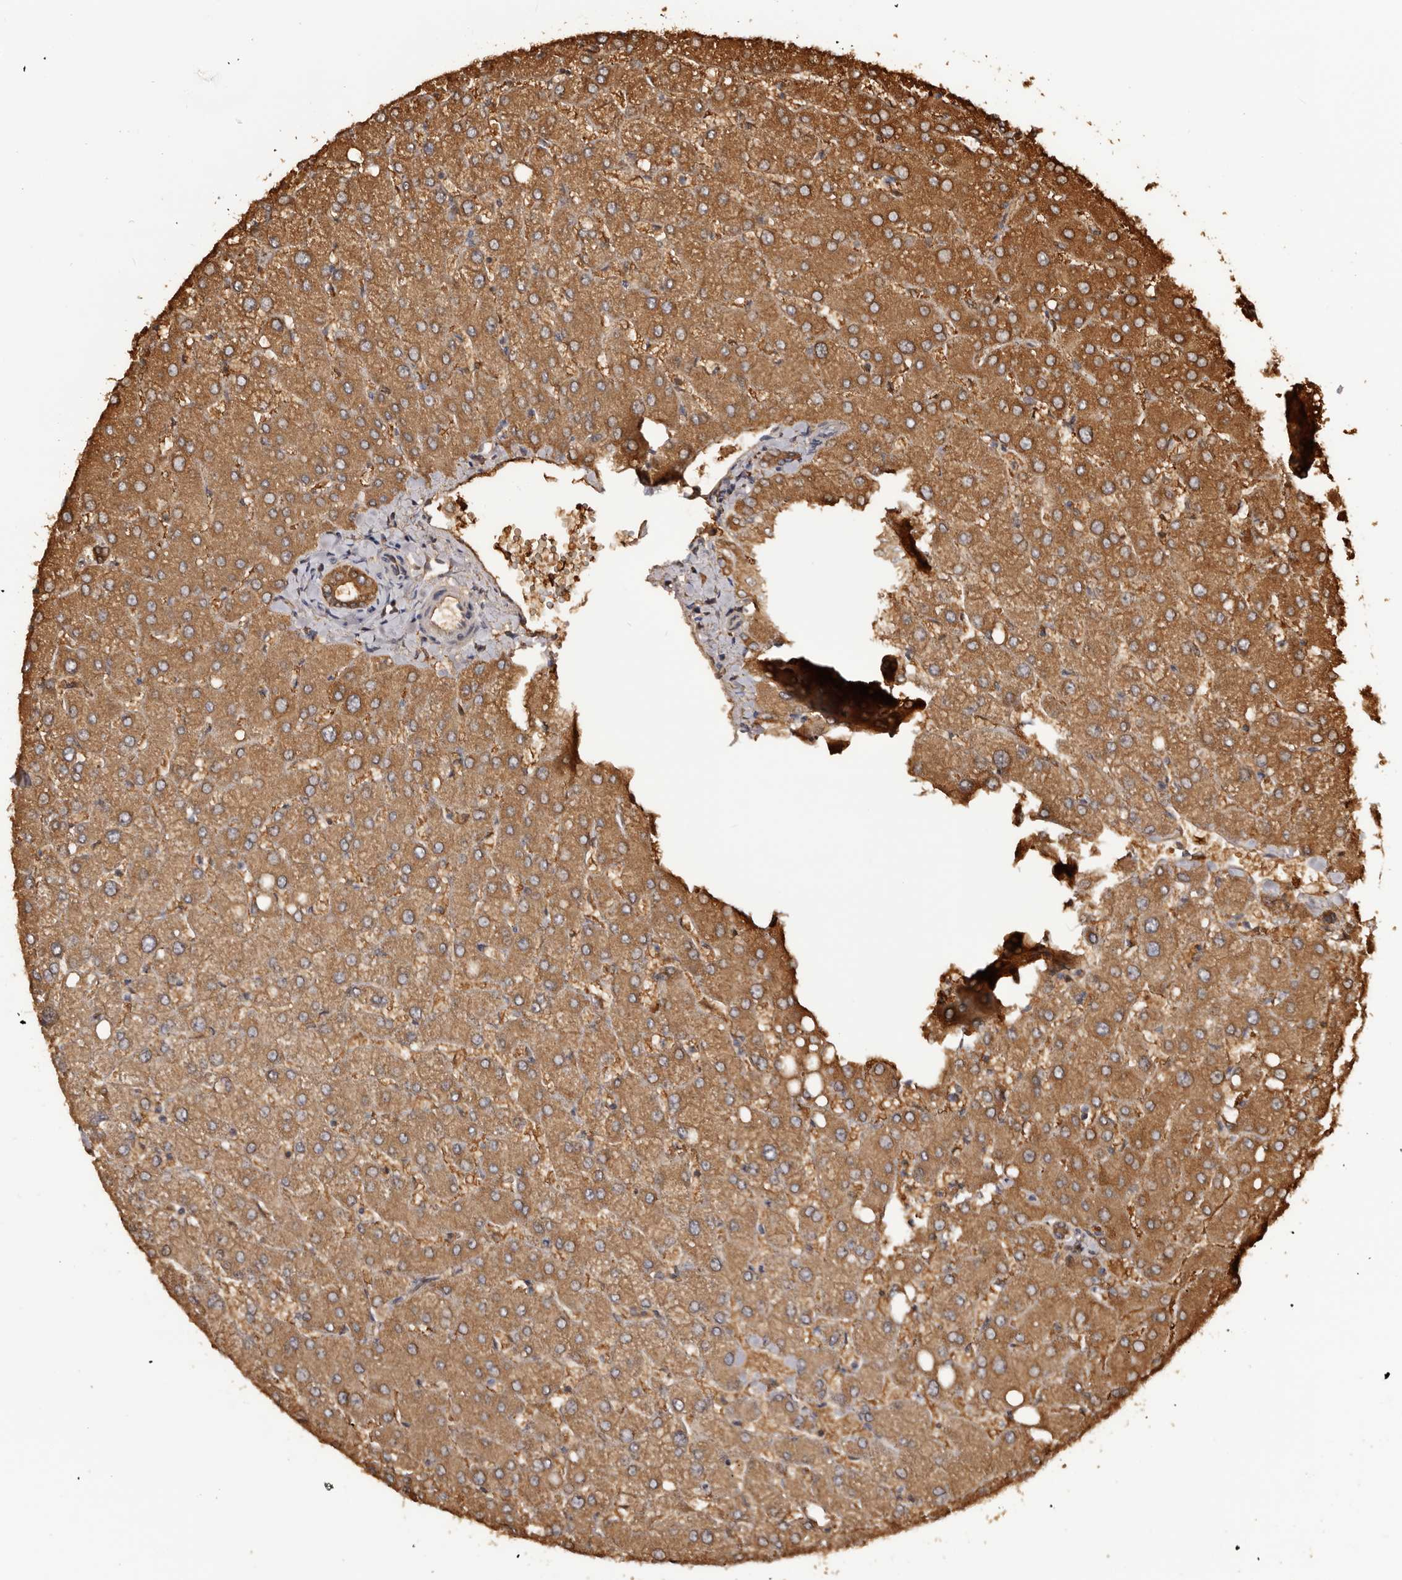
{"staining": {"intensity": "moderate", "quantity": ">75%", "location": "cytoplasmic/membranous"}, "tissue": "liver", "cell_type": "Cholangiocytes", "image_type": "normal", "snomed": [{"axis": "morphology", "description": "Normal tissue, NOS"}, {"axis": "topography", "description": "Liver"}], "caption": "DAB (3,3'-diaminobenzidine) immunohistochemical staining of unremarkable liver exhibits moderate cytoplasmic/membranous protein expression in approximately >75% of cholangiocytes.", "gene": "KCNJ8", "patient": {"sex": "female", "age": 54}}